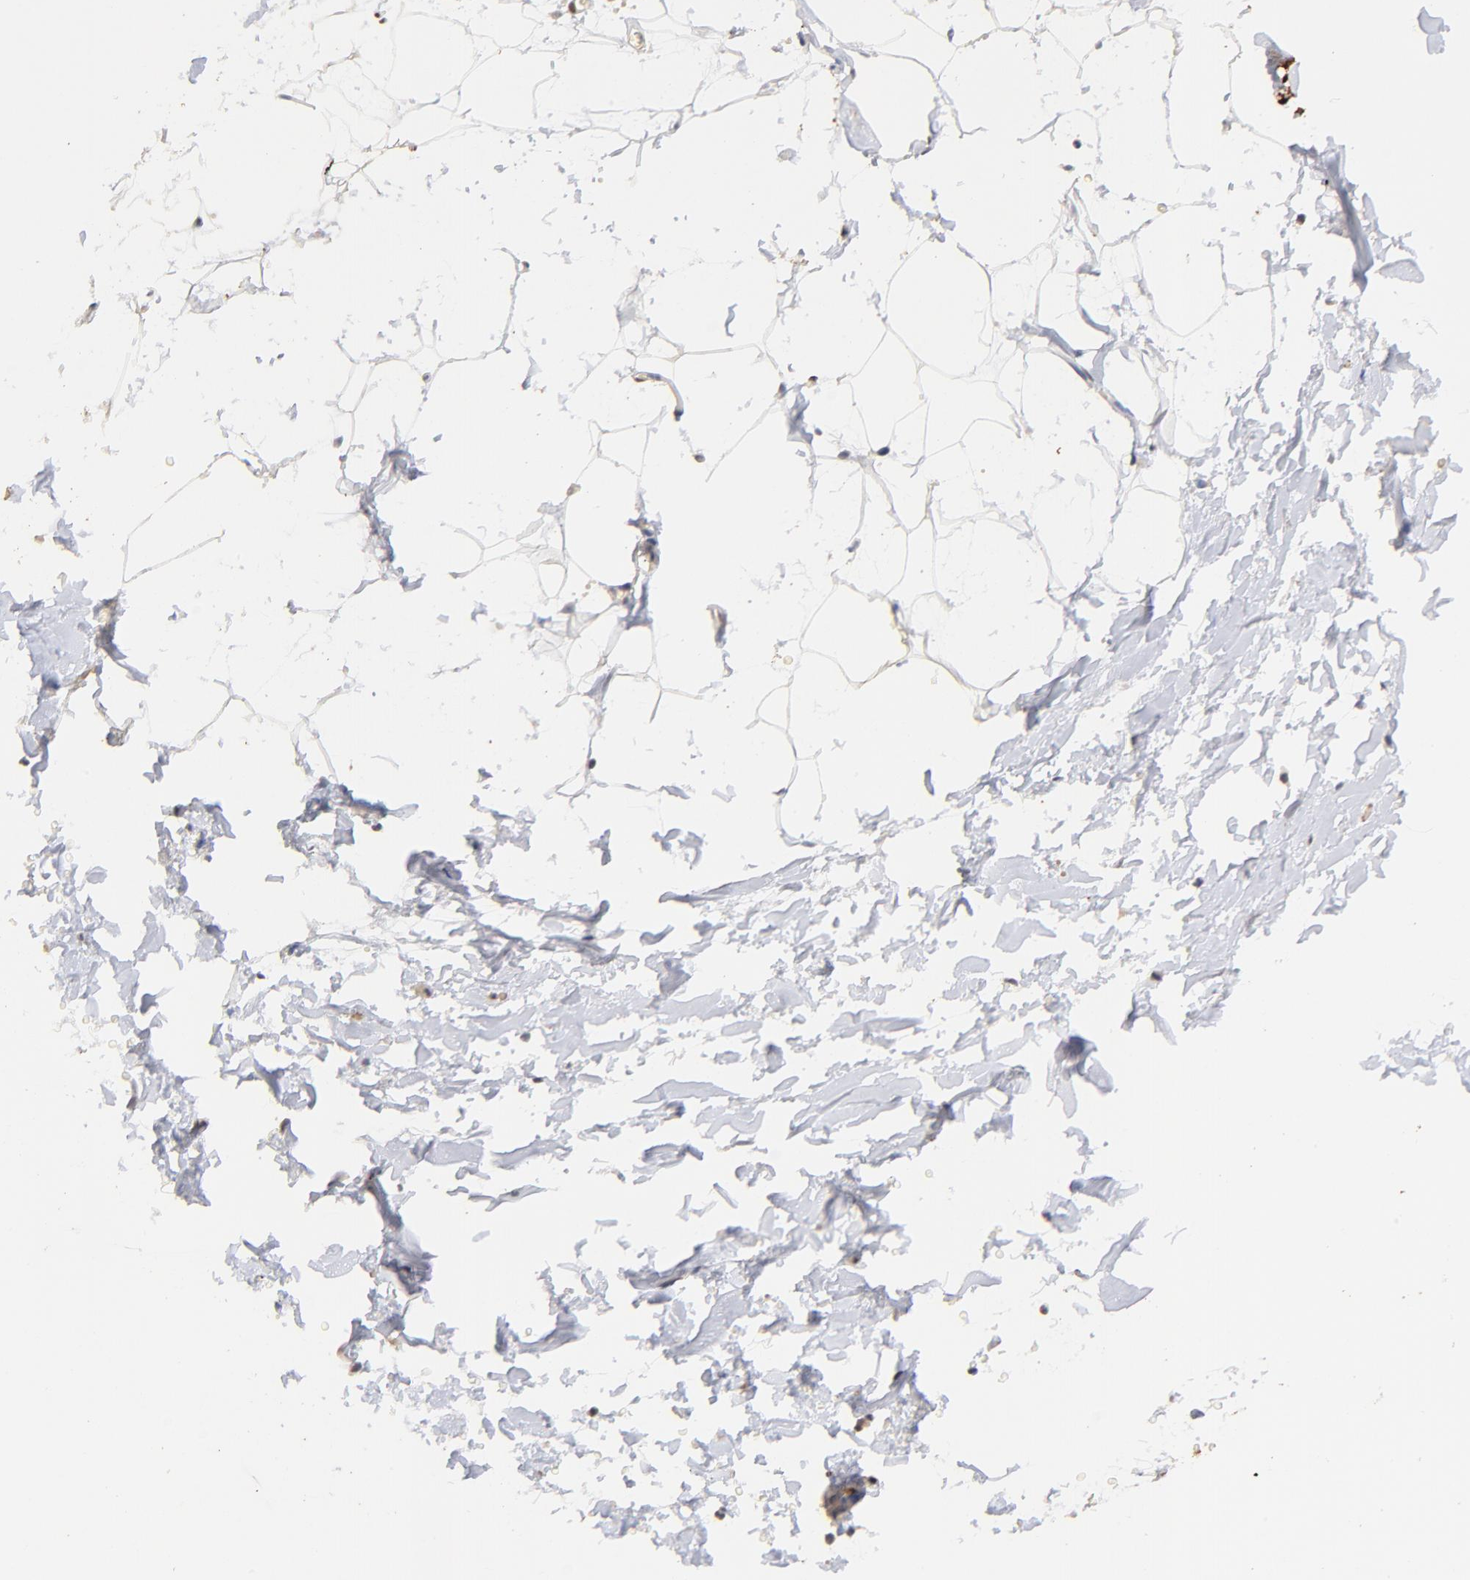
{"staining": {"intensity": "negative", "quantity": "none", "location": "none"}, "tissue": "adipose tissue", "cell_type": "Adipocytes", "image_type": "normal", "snomed": [{"axis": "morphology", "description": "Normal tissue, NOS"}, {"axis": "topography", "description": "Soft tissue"}], "caption": "IHC of normal adipose tissue displays no positivity in adipocytes.", "gene": "ZFP92", "patient": {"sex": "male", "age": 72}}